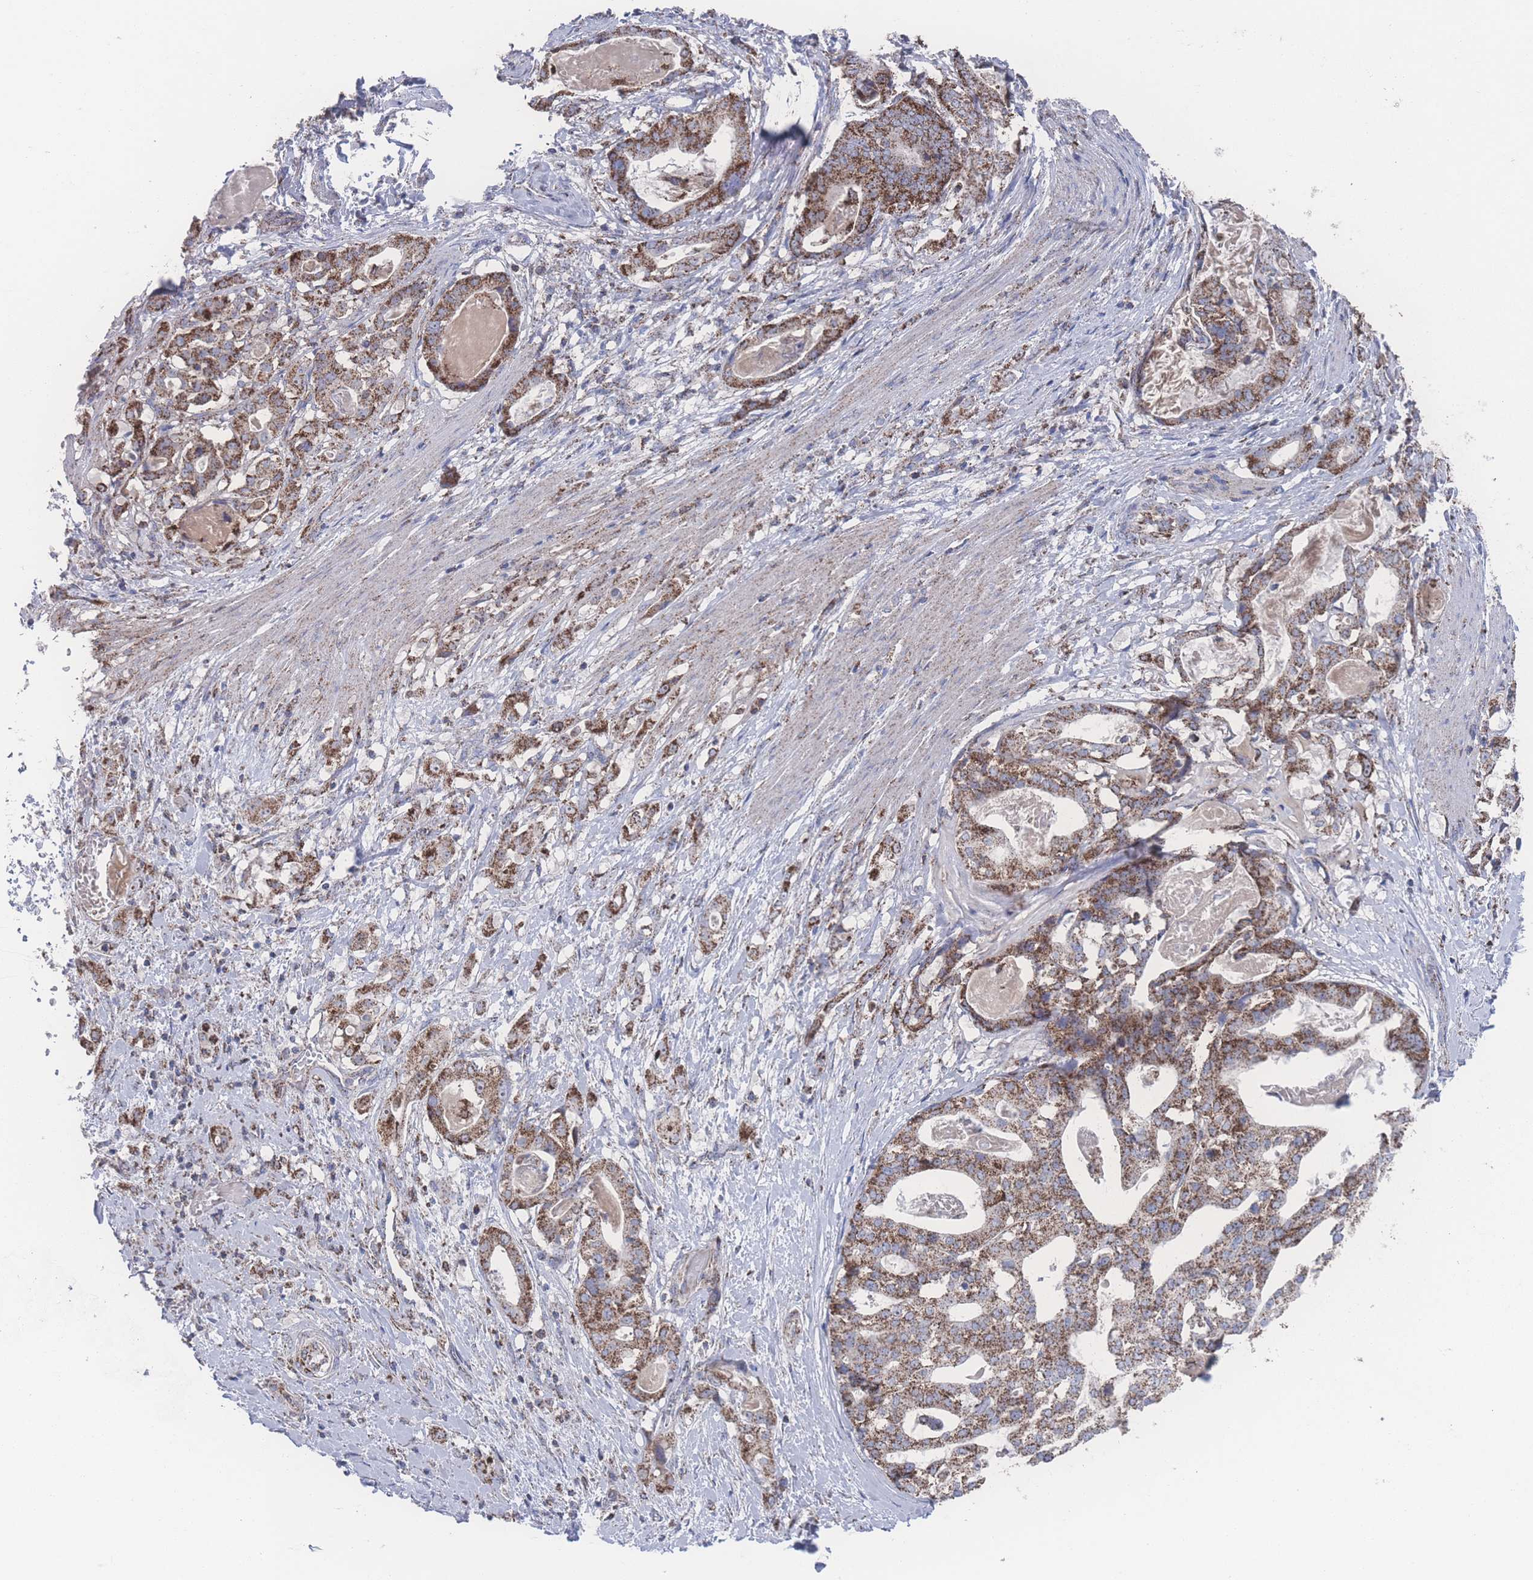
{"staining": {"intensity": "strong", "quantity": ">75%", "location": "cytoplasmic/membranous"}, "tissue": "stomach cancer", "cell_type": "Tumor cells", "image_type": "cancer", "snomed": [{"axis": "morphology", "description": "Adenocarcinoma, NOS"}, {"axis": "topography", "description": "Stomach"}], "caption": "Immunohistochemistry of adenocarcinoma (stomach) exhibits high levels of strong cytoplasmic/membranous staining in approximately >75% of tumor cells.", "gene": "PEX14", "patient": {"sex": "male", "age": 48}}